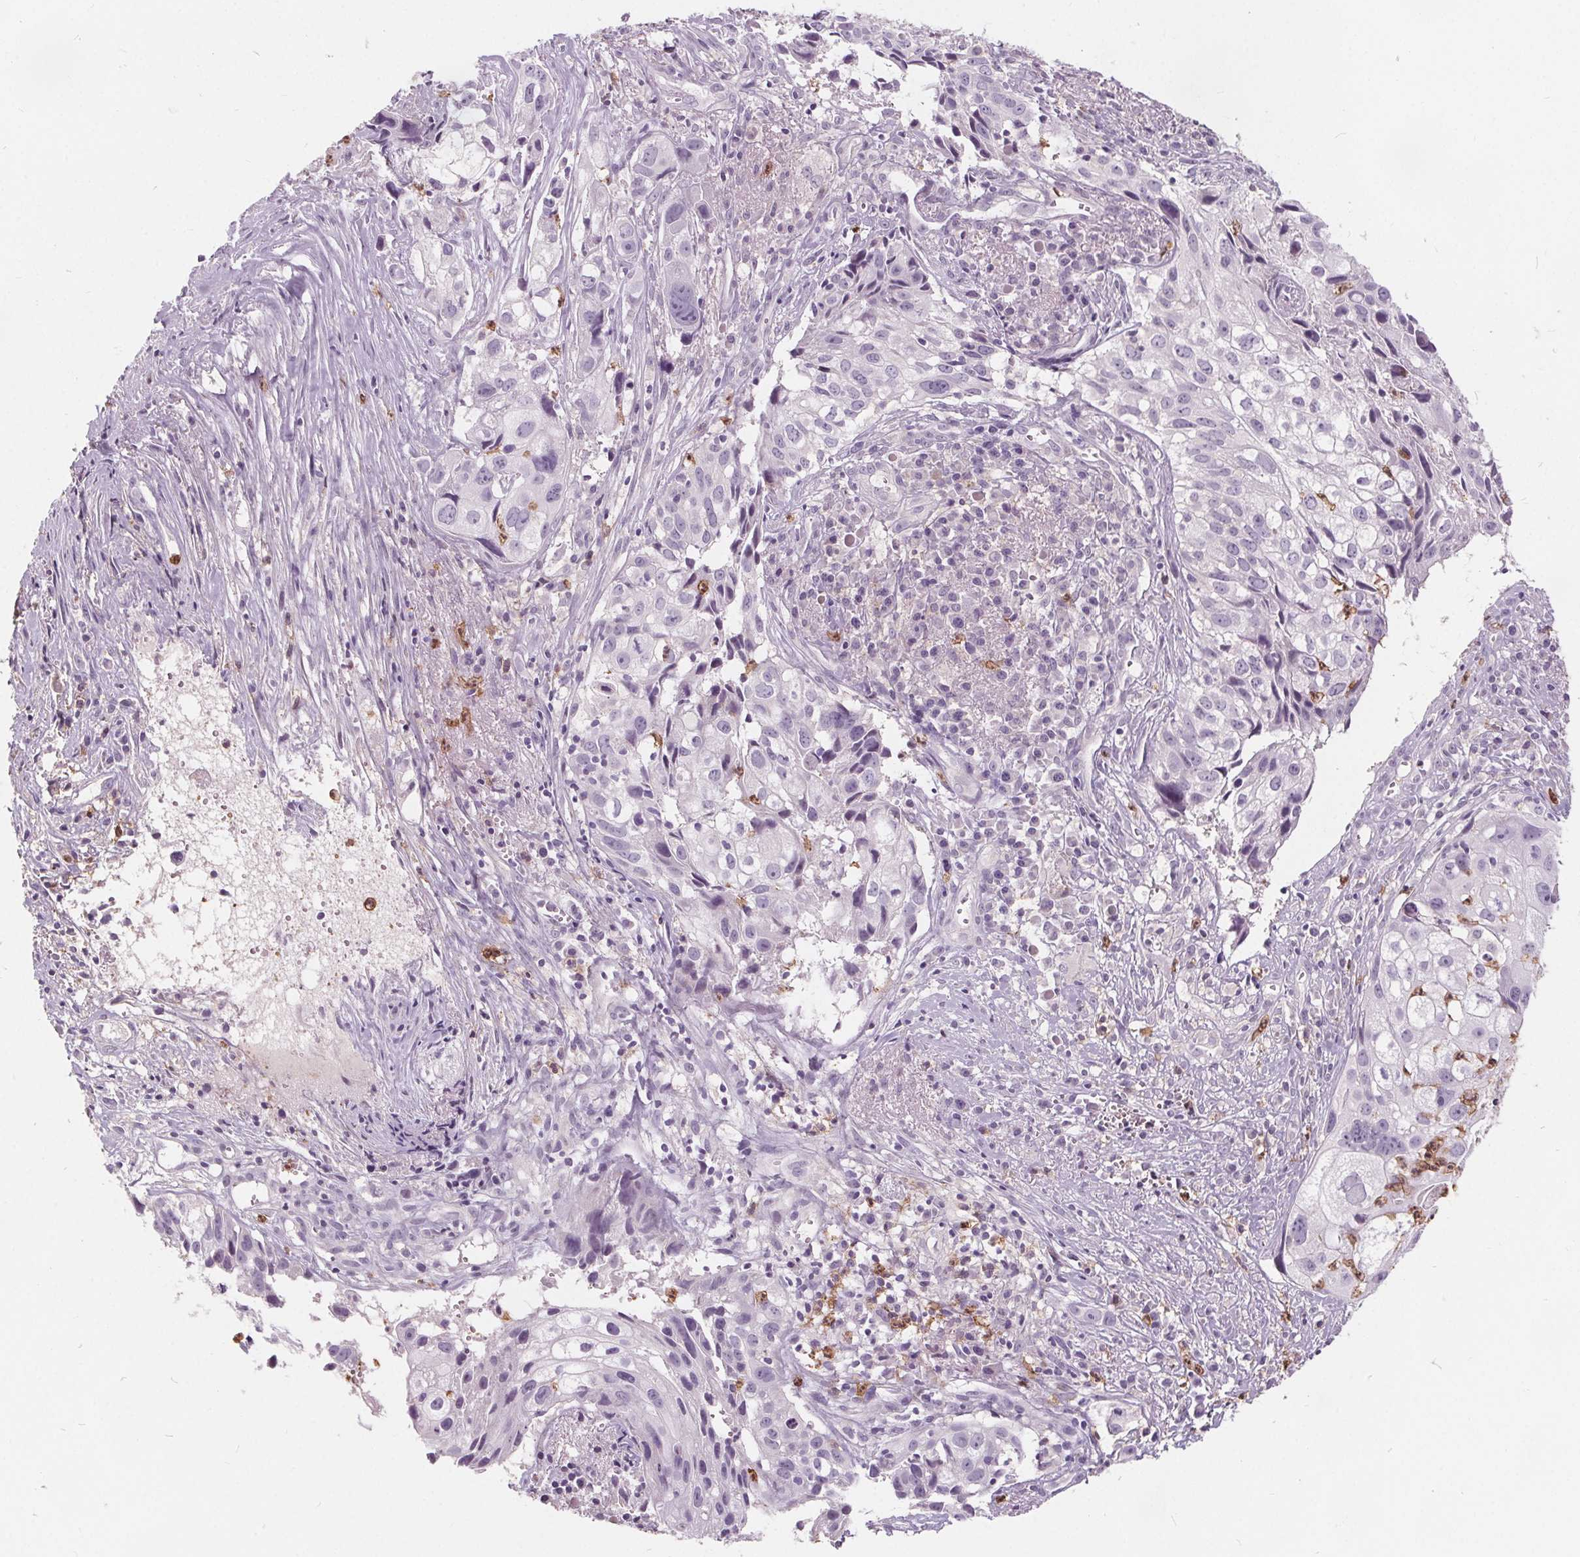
{"staining": {"intensity": "negative", "quantity": "none", "location": "none"}, "tissue": "cervical cancer", "cell_type": "Tumor cells", "image_type": "cancer", "snomed": [{"axis": "morphology", "description": "Squamous cell carcinoma, NOS"}, {"axis": "topography", "description": "Cervix"}], "caption": "IHC of squamous cell carcinoma (cervical) demonstrates no expression in tumor cells.", "gene": "HAAO", "patient": {"sex": "female", "age": 53}}